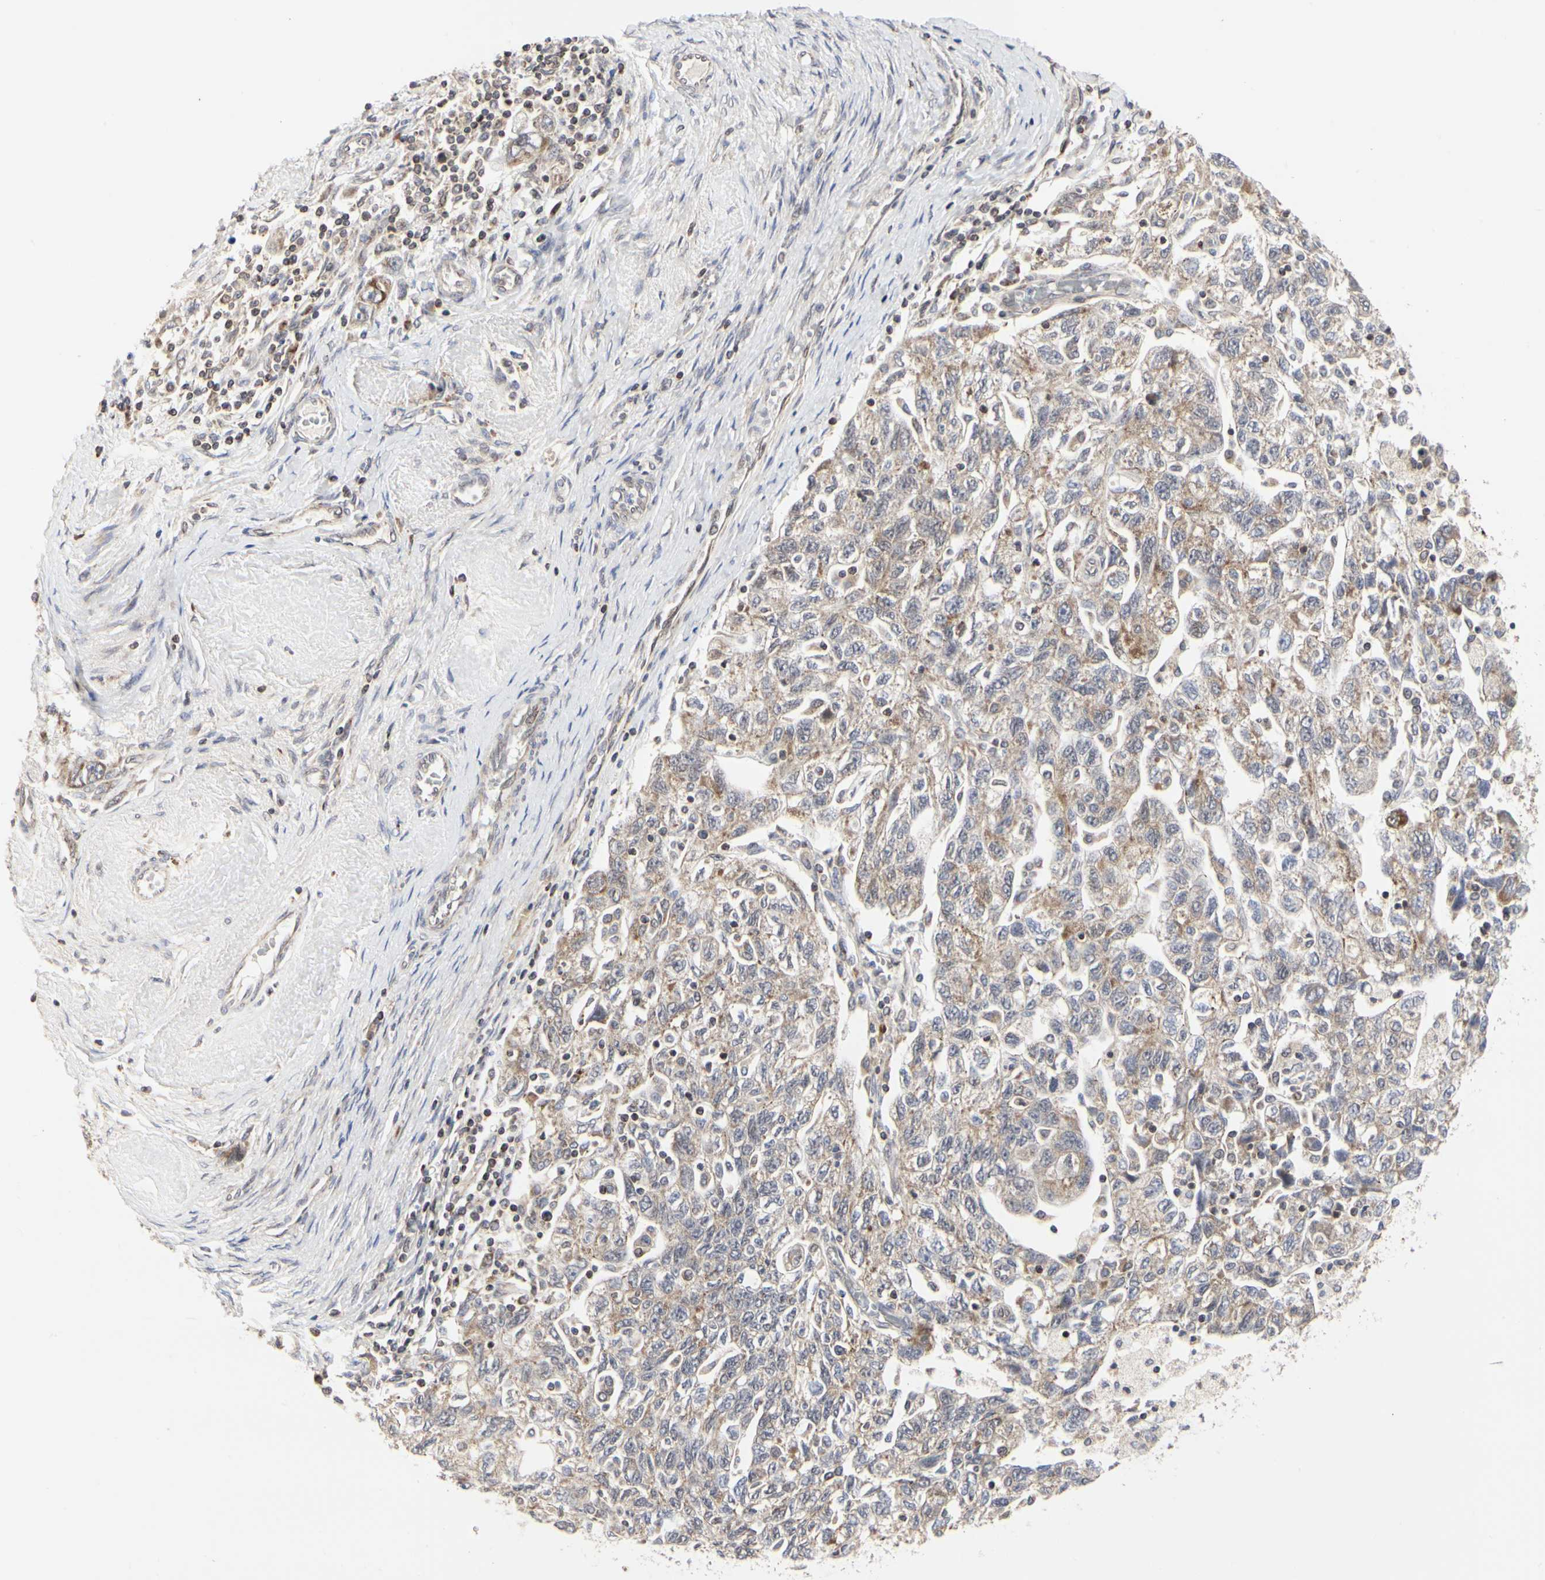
{"staining": {"intensity": "moderate", "quantity": "<25%", "location": "cytoplasmic/membranous"}, "tissue": "ovarian cancer", "cell_type": "Tumor cells", "image_type": "cancer", "snomed": [{"axis": "morphology", "description": "Carcinoma, NOS"}, {"axis": "morphology", "description": "Cystadenocarcinoma, serous, NOS"}, {"axis": "topography", "description": "Ovary"}], "caption": "Ovarian cancer (serous cystadenocarcinoma) stained with DAB (3,3'-diaminobenzidine) IHC reveals low levels of moderate cytoplasmic/membranous expression in approximately <25% of tumor cells.", "gene": "TSKU", "patient": {"sex": "female", "age": 69}}